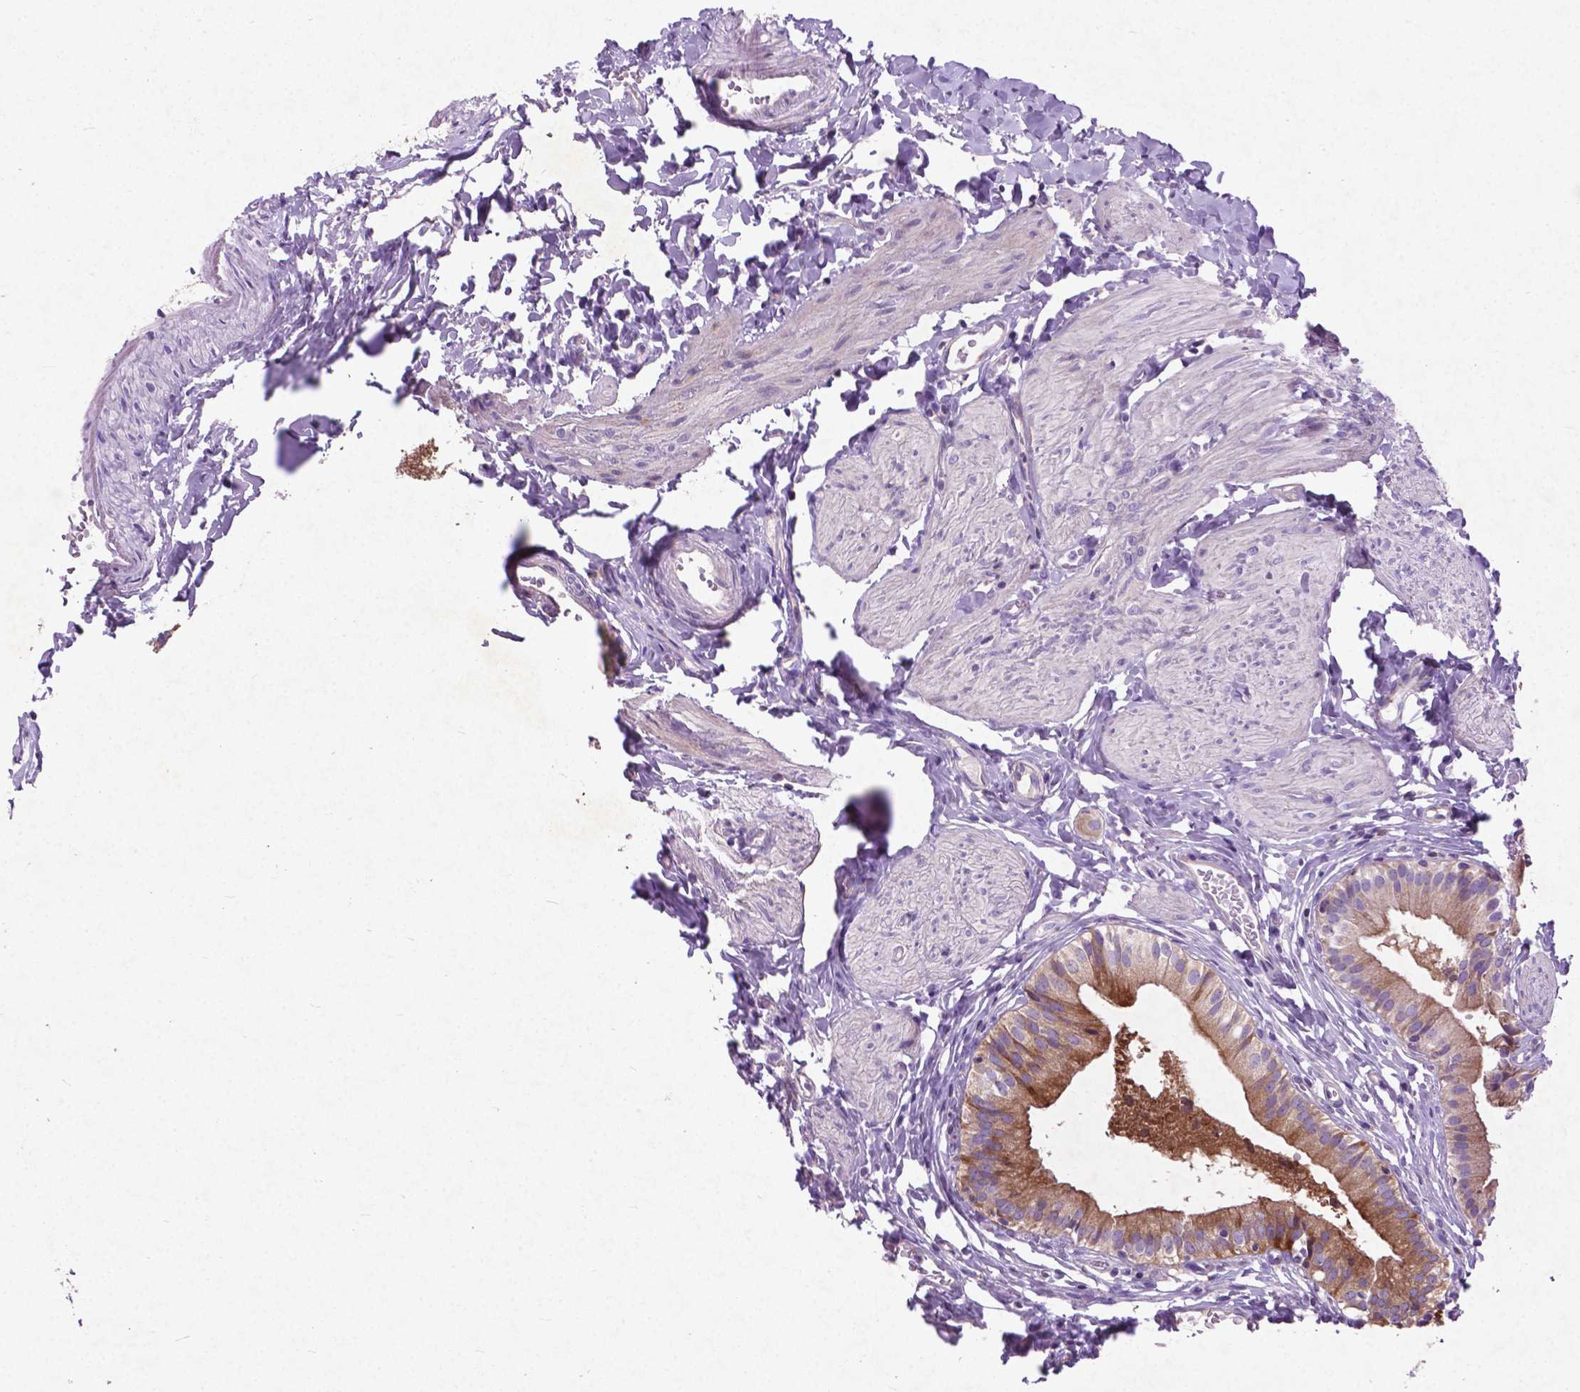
{"staining": {"intensity": "moderate", "quantity": "25%-75%", "location": "cytoplasmic/membranous"}, "tissue": "gallbladder", "cell_type": "Glandular cells", "image_type": "normal", "snomed": [{"axis": "morphology", "description": "Normal tissue, NOS"}, {"axis": "topography", "description": "Gallbladder"}], "caption": "Protein expression analysis of benign gallbladder displays moderate cytoplasmic/membranous positivity in about 25%-75% of glandular cells. (DAB = brown stain, brightfield microscopy at high magnification).", "gene": "ATG4D", "patient": {"sex": "female", "age": 47}}